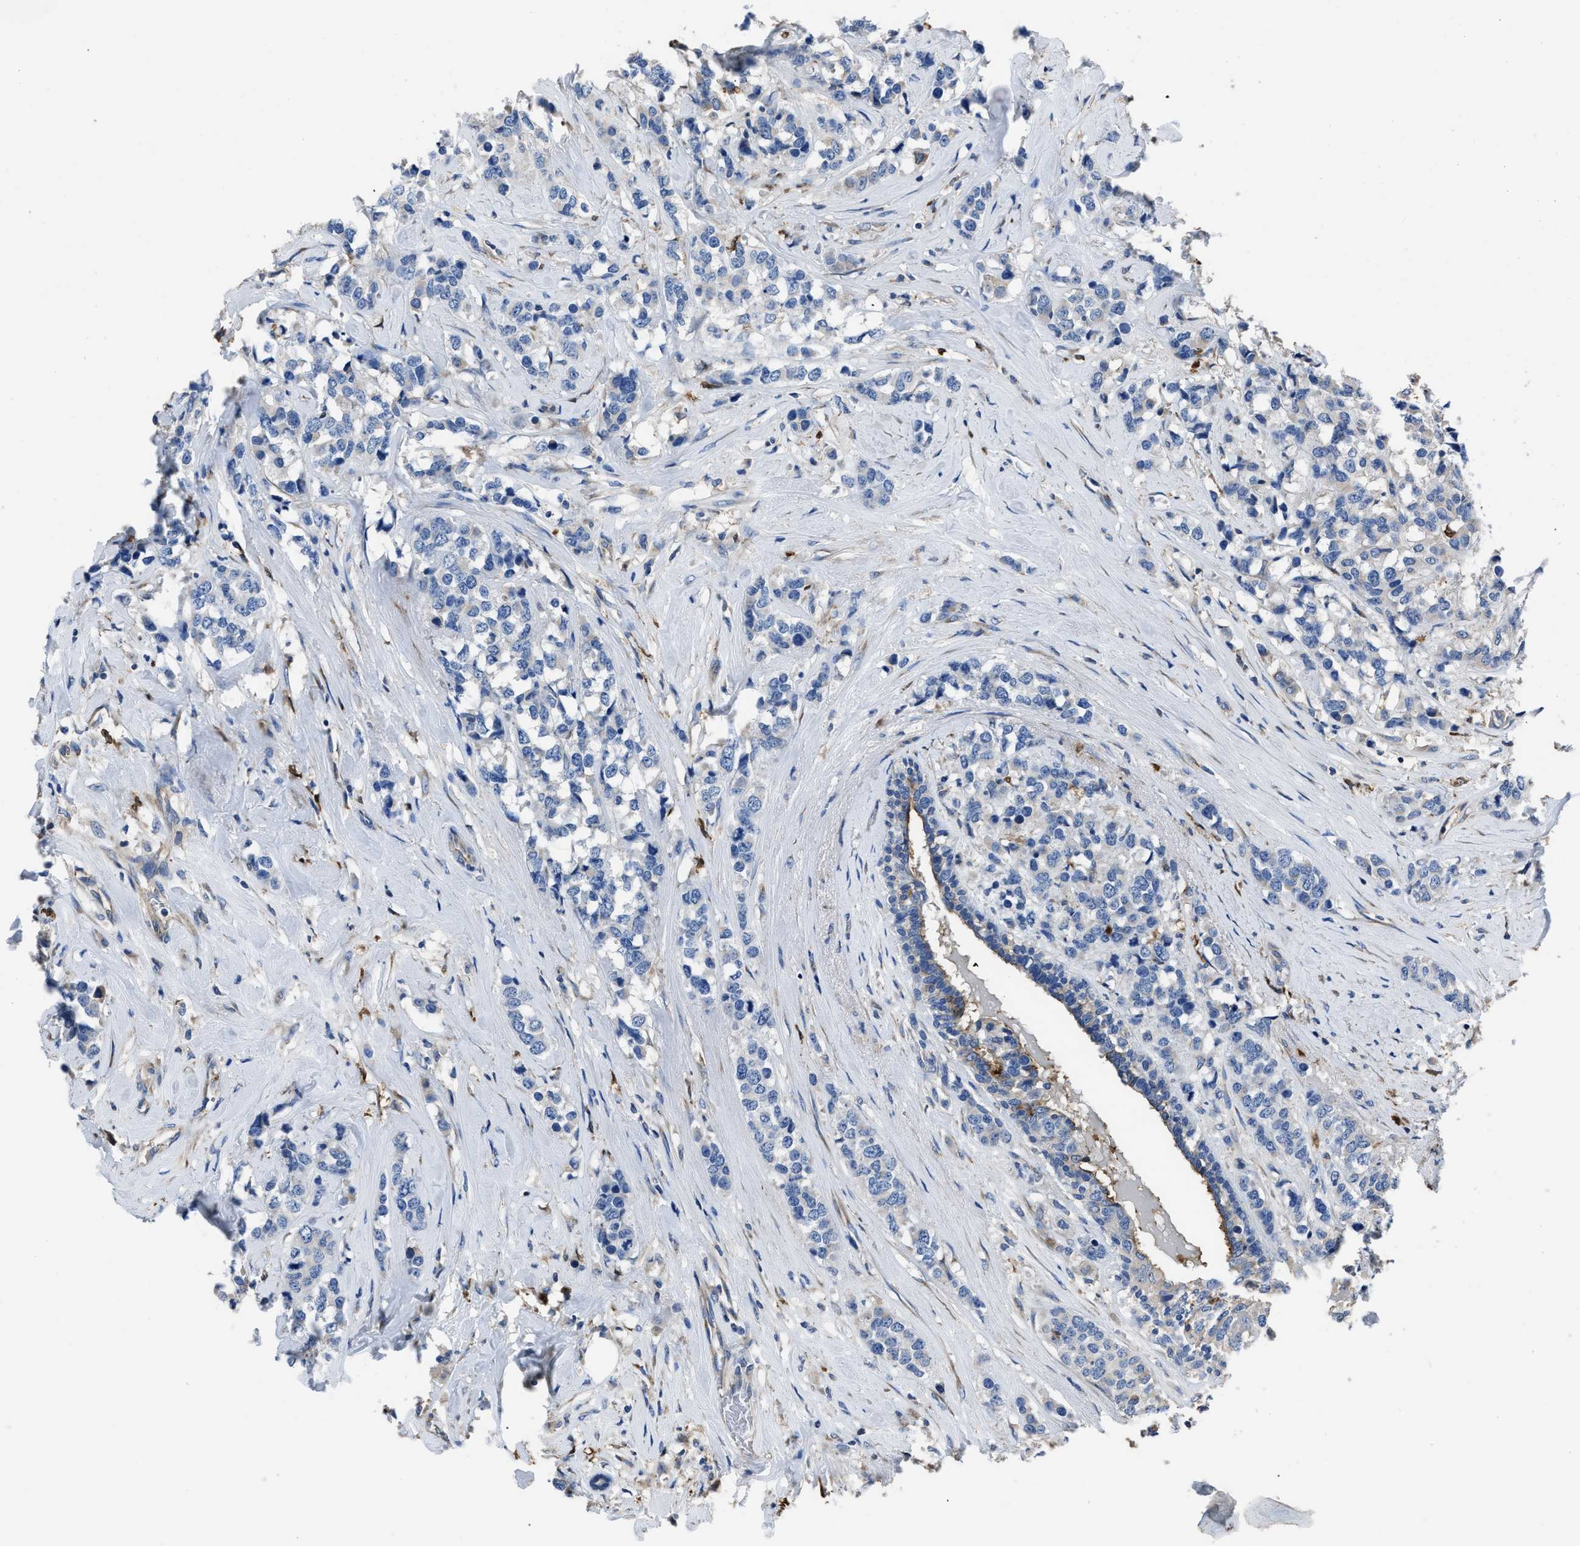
{"staining": {"intensity": "negative", "quantity": "none", "location": "none"}, "tissue": "breast cancer", "cell_type": "Tumor cells", "image_type": "cancer", "snomed": [{"axis": "morphology", "description": "Lobular carcinoma"}, {"axis": "topography", "description": "Breast"}], "caption": "Lobular carcinoma (breast) was stained to show a protein in brown. There is no significant staining in tumor cells.", "gene": "ANGPT1", "patient": {"sex": "female", "age": 59}}